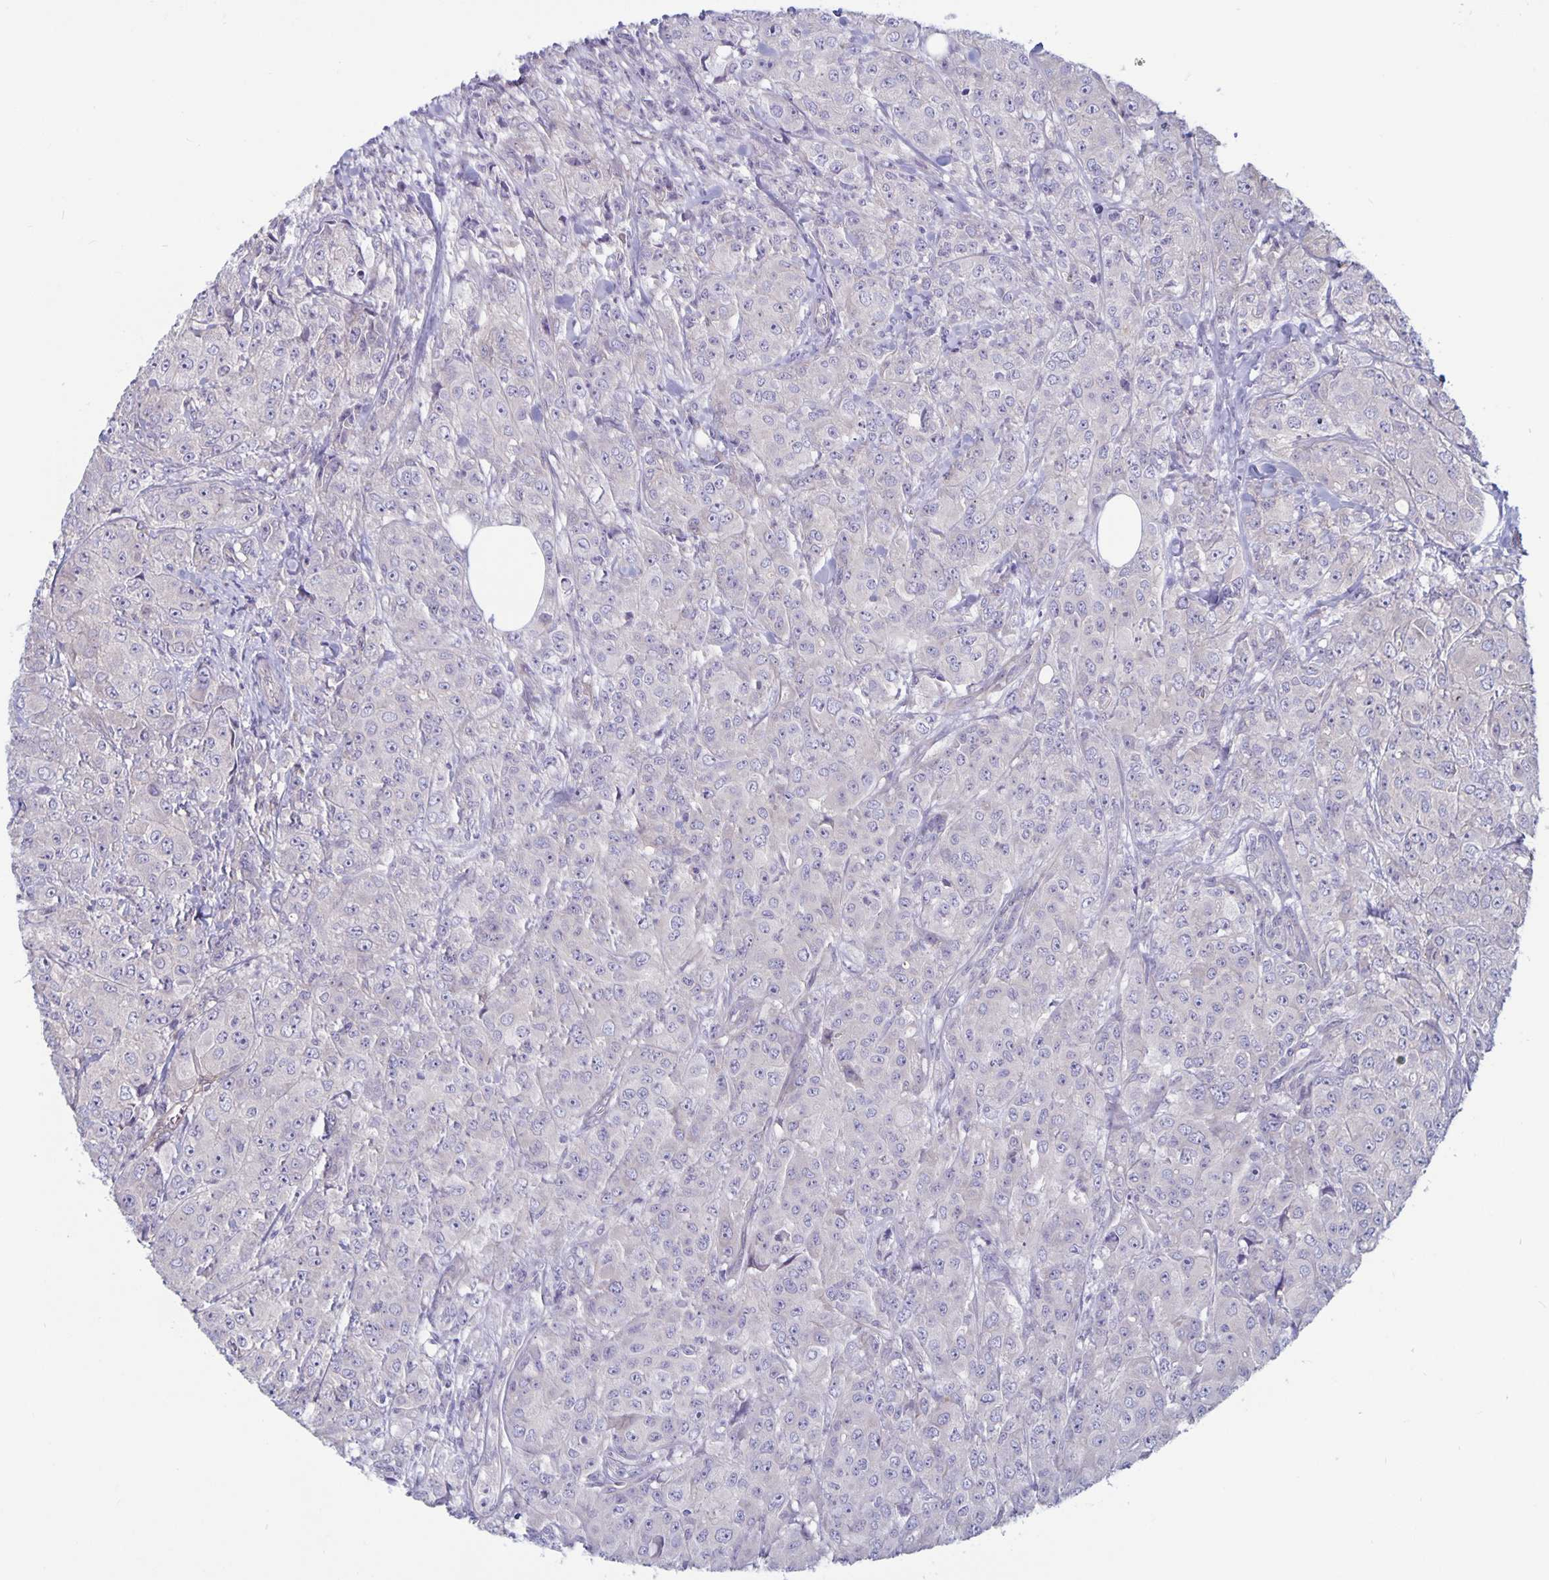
{"staining": {"intensity": "negative", "quantity": "none", "location": "none"}, "tissue": "breast cancer", "cell_type": "Tumor cells", "image_type": "cancer", "snomed": [{"axis": "morphology", "description": "Normal tissue, NOS"}, {"axis": "morphology", "description": "Duct carcinoma"}, {"axis": "topography", "description": "Breast"}], "caption": "Protein analysis of breast cancer demonstrates no significant positivity in tumor cells. (Immunohistochemistry (ihc), brightfield microscopy, high magnification).", "gene": "PLCB3", "patient": {"sex": "female", "age": 43}}